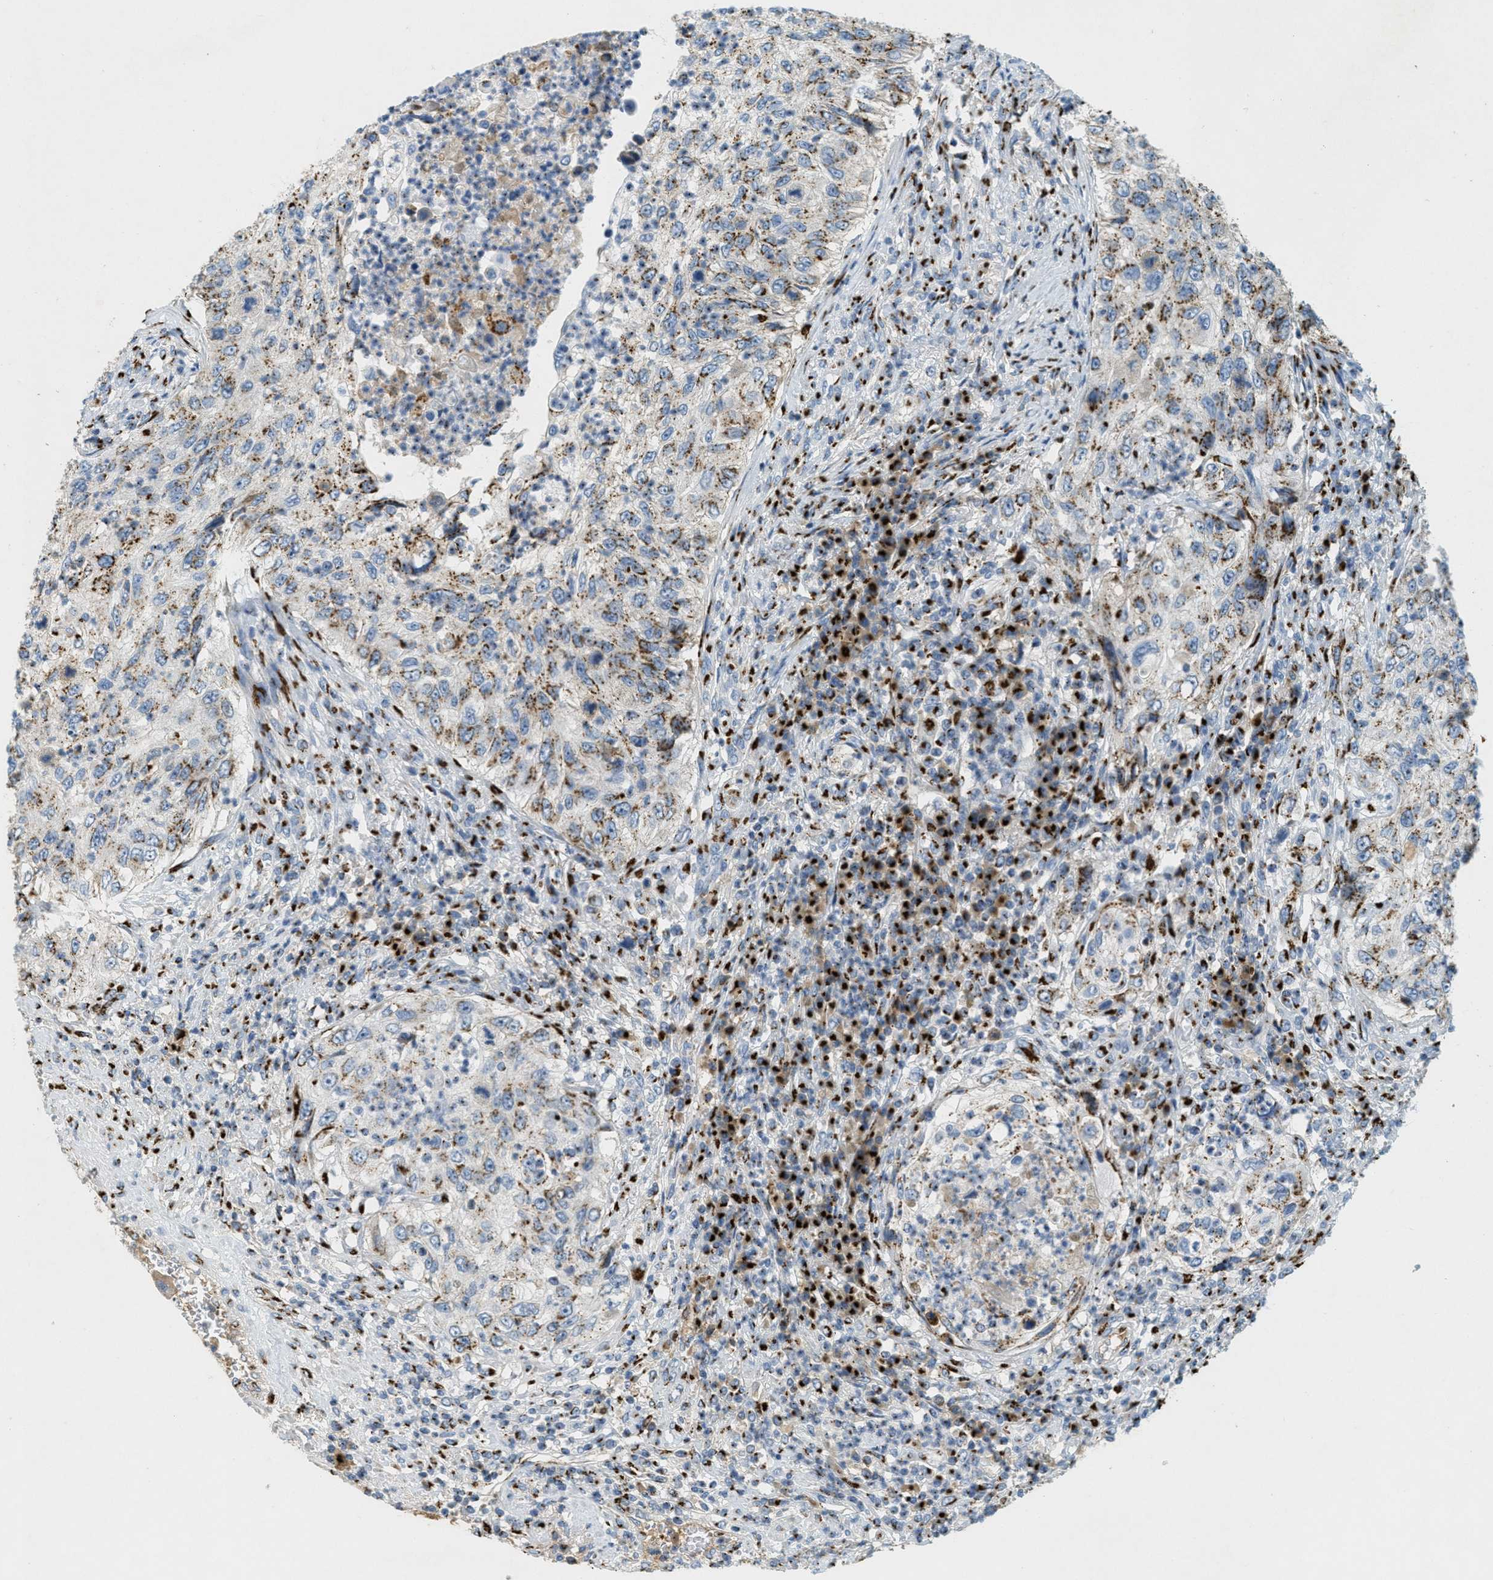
{"staining": {"intensity": "moderate", "quantity": "25%-75%", "location": "cytoplasmic/membranous"}, "tissue": "urothelial cancer", "cell_type": "Tumor cells", "image_type": "cancer", "snomed": [{"axis": "morphology", "description": "Urothelial carcinoma, High grade"}, {"axis": "topography", "description": "Urinary bladder"}], "caption": "Moderate cytoplasmic/membranous positivity for a protein is seen in approximately 25%-75% of tumor cells of urothelial cancer using immunohistochemistry (IHC).", "gene": "ENTPD4", "patient": {"sex": "female", "age": 60}}